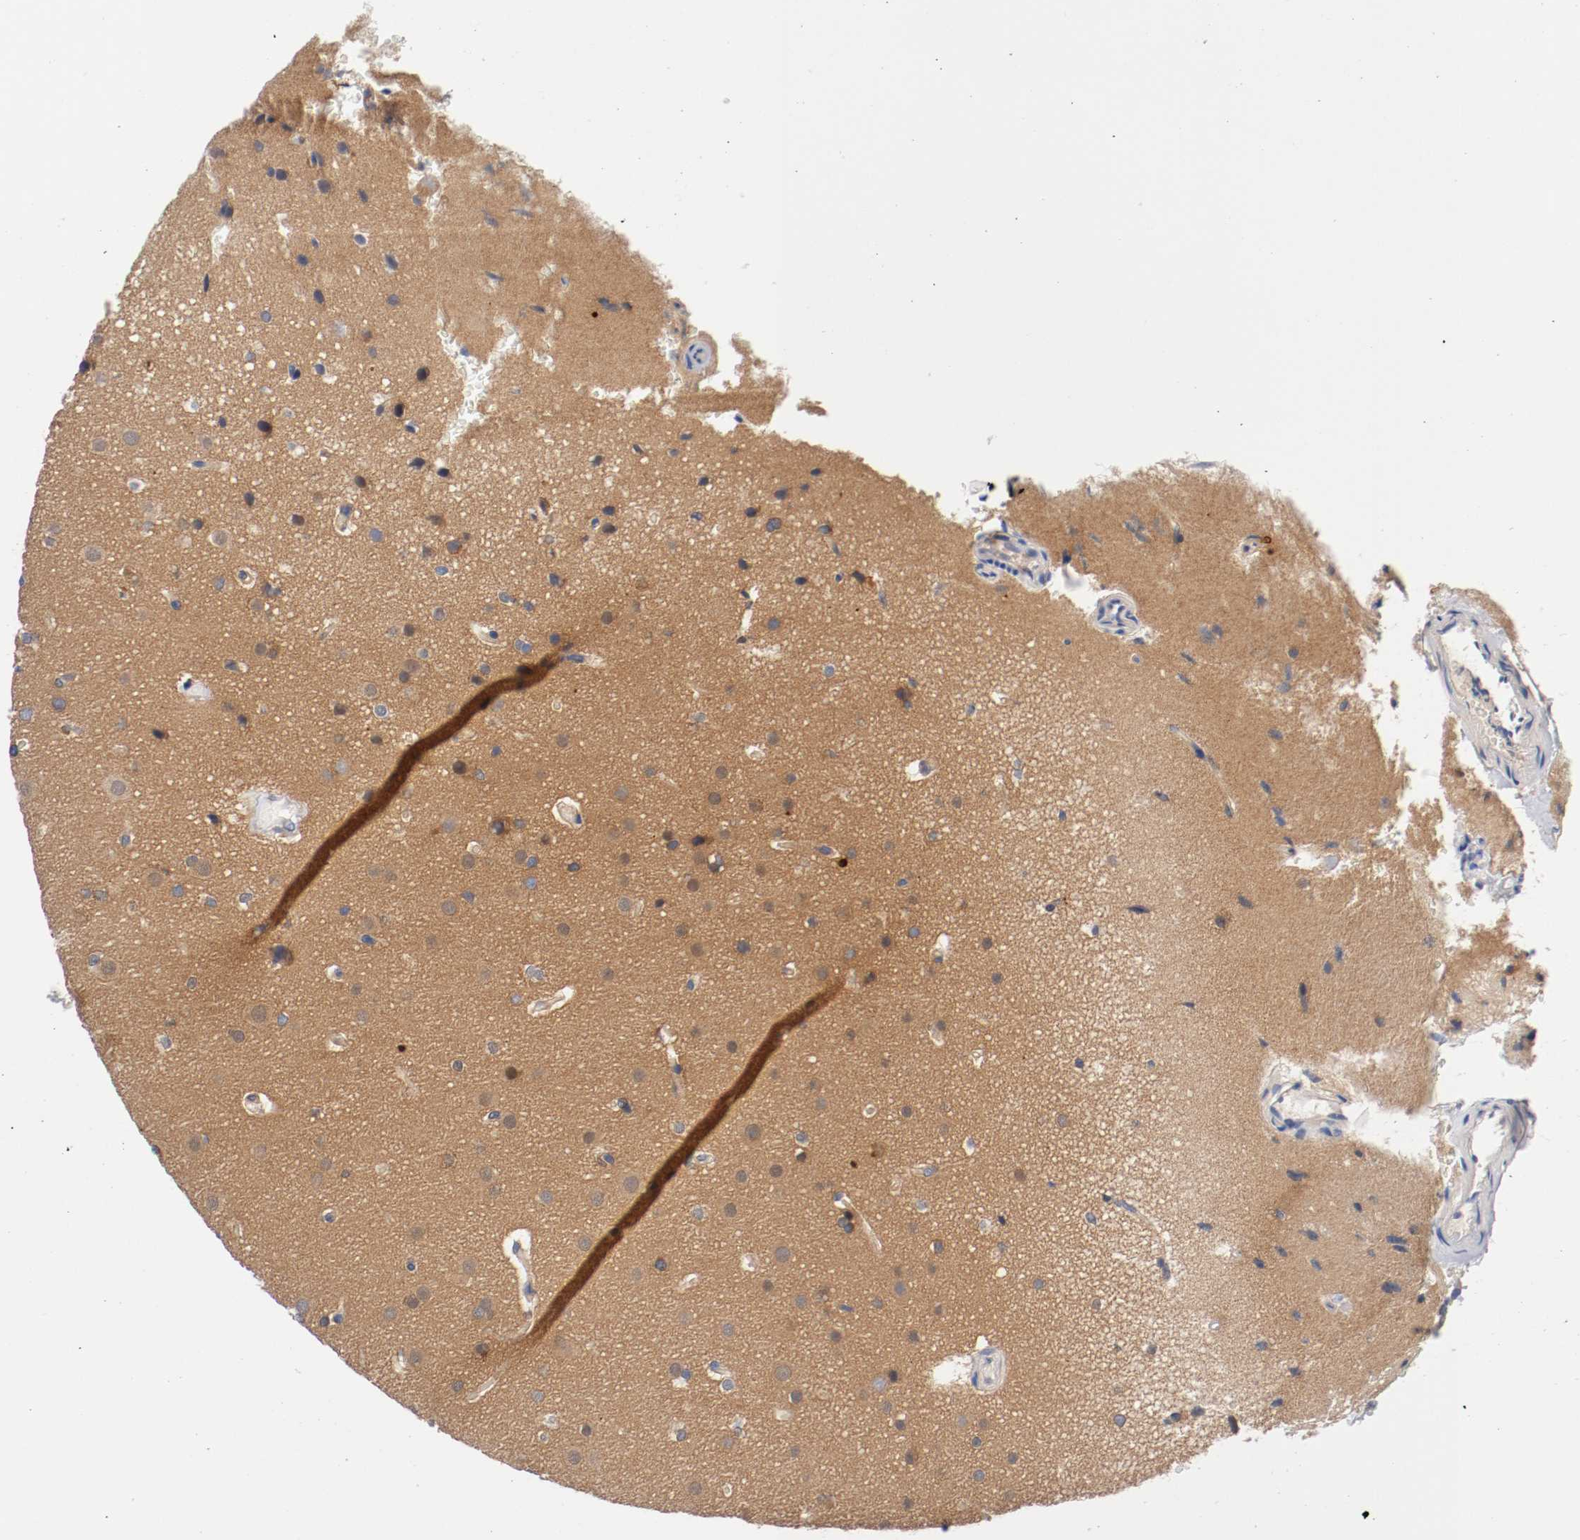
{"staining": {"intensity": "moderate", "quantity": "<25%", "location": "cytoplasmic/membranous"}, "tissue": "glioma", "cell_type": "Tumor cells", "image_type": "cancer", "snomed": [{"axis": "morphology", "description": "Glioma, malignant, Low grade"}, {"axis": "topography", "description": "Cerebral cortex"}], "caption": "Moderate cytoplasmic/membranous expression is identified in approximately <25% of tumor cells in malignant glioma (low-grade).", "gene": "HGS", "patient": {"sex": "female", "age": 47}}